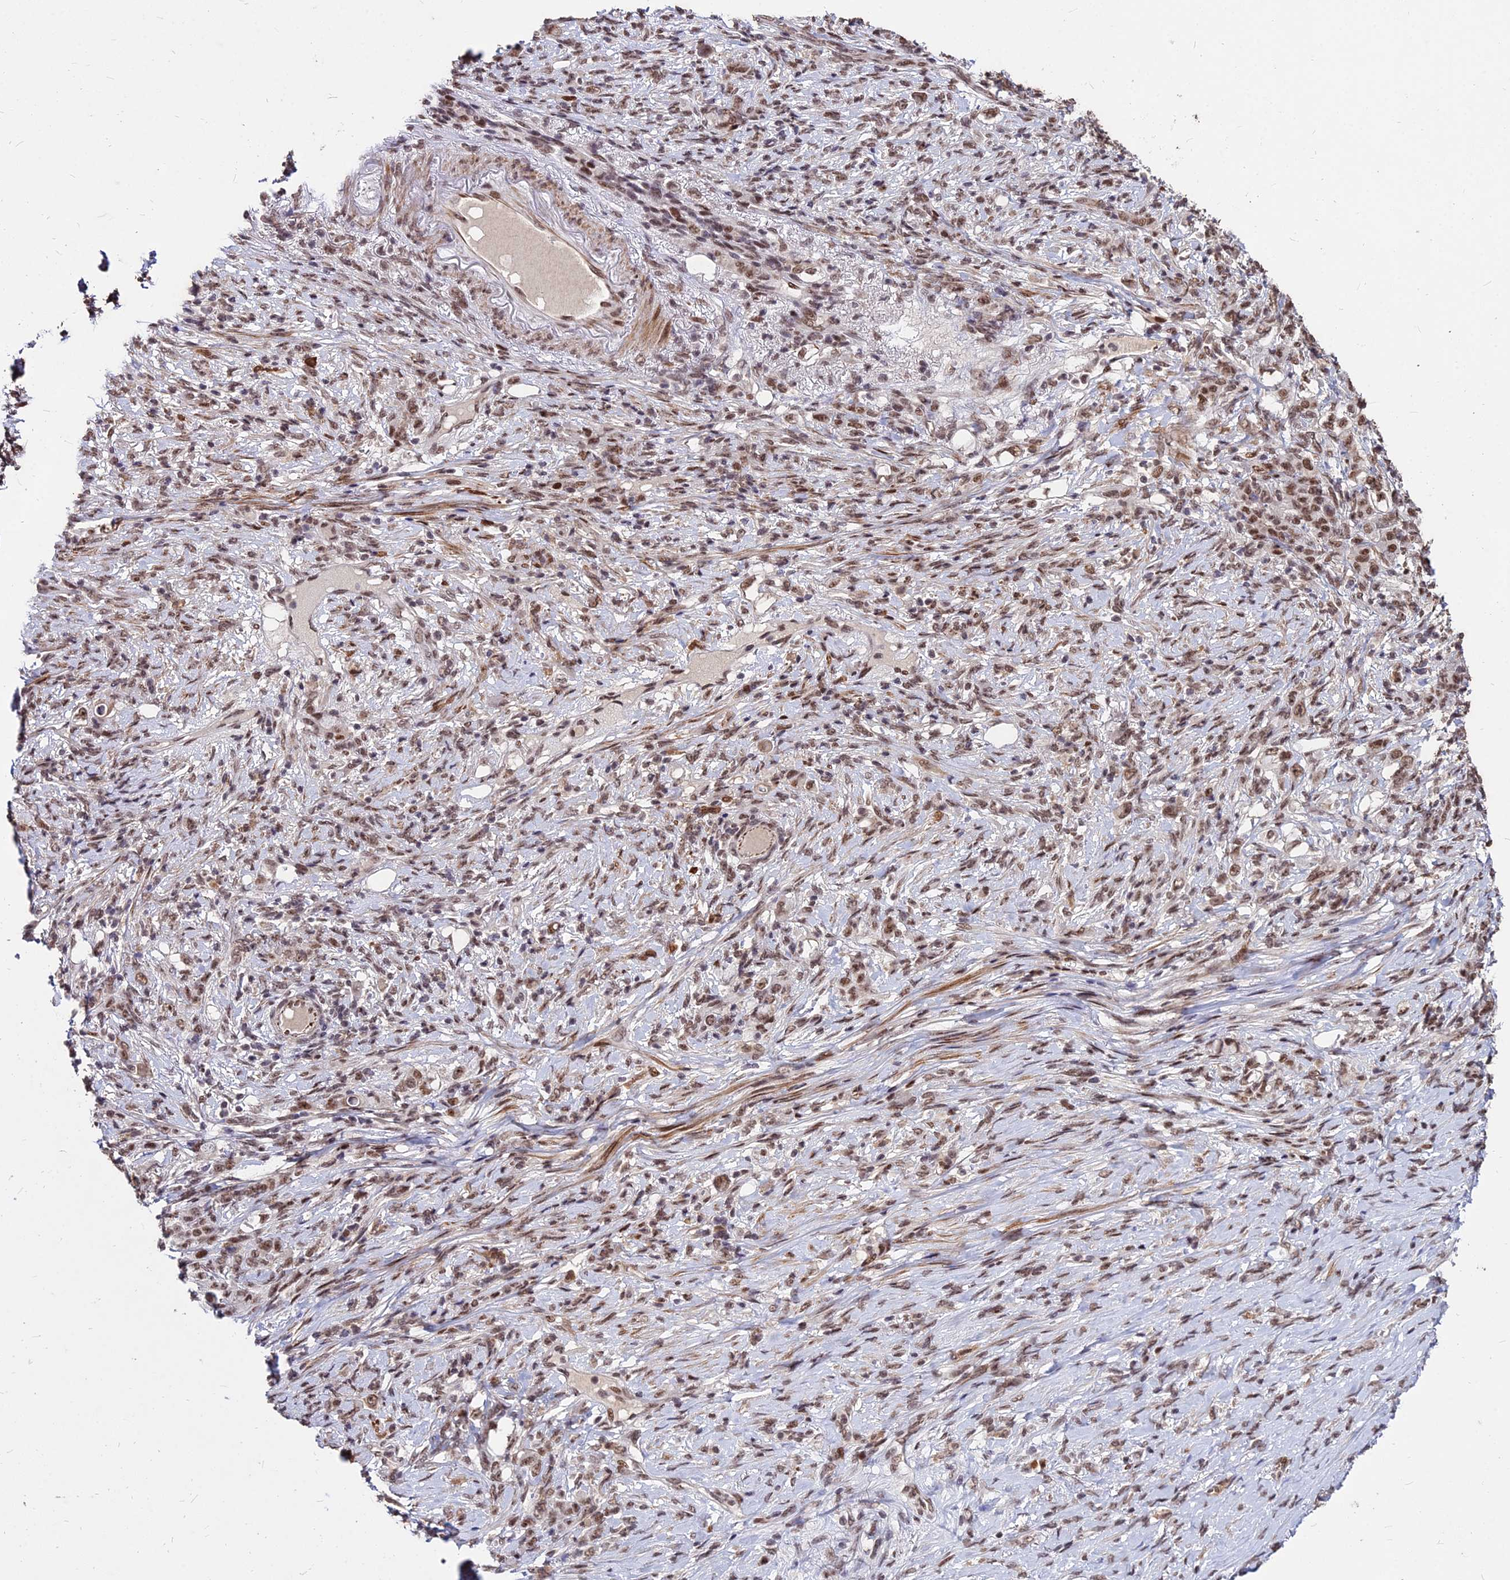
{"staining": {"intensity": "moderate", "quantity": ">75%", "location": "nuclear"}, "tissue": "stomach cancer", "cell_type": "Tumor cells", "image_type": "cancer", "snomed": [{"axis": "morphology", "description": "Adenocarcinoma, NOS"}, {"axis": "topography", "description": "Stomach"}], "caption": "A medium amount of moderate nuclear expression is seen in about >75% of tumor cells in stomach adenocarcinoma tissue.", "gene": "ZBED4", "patient": {"sex": "female", "age": 79}}